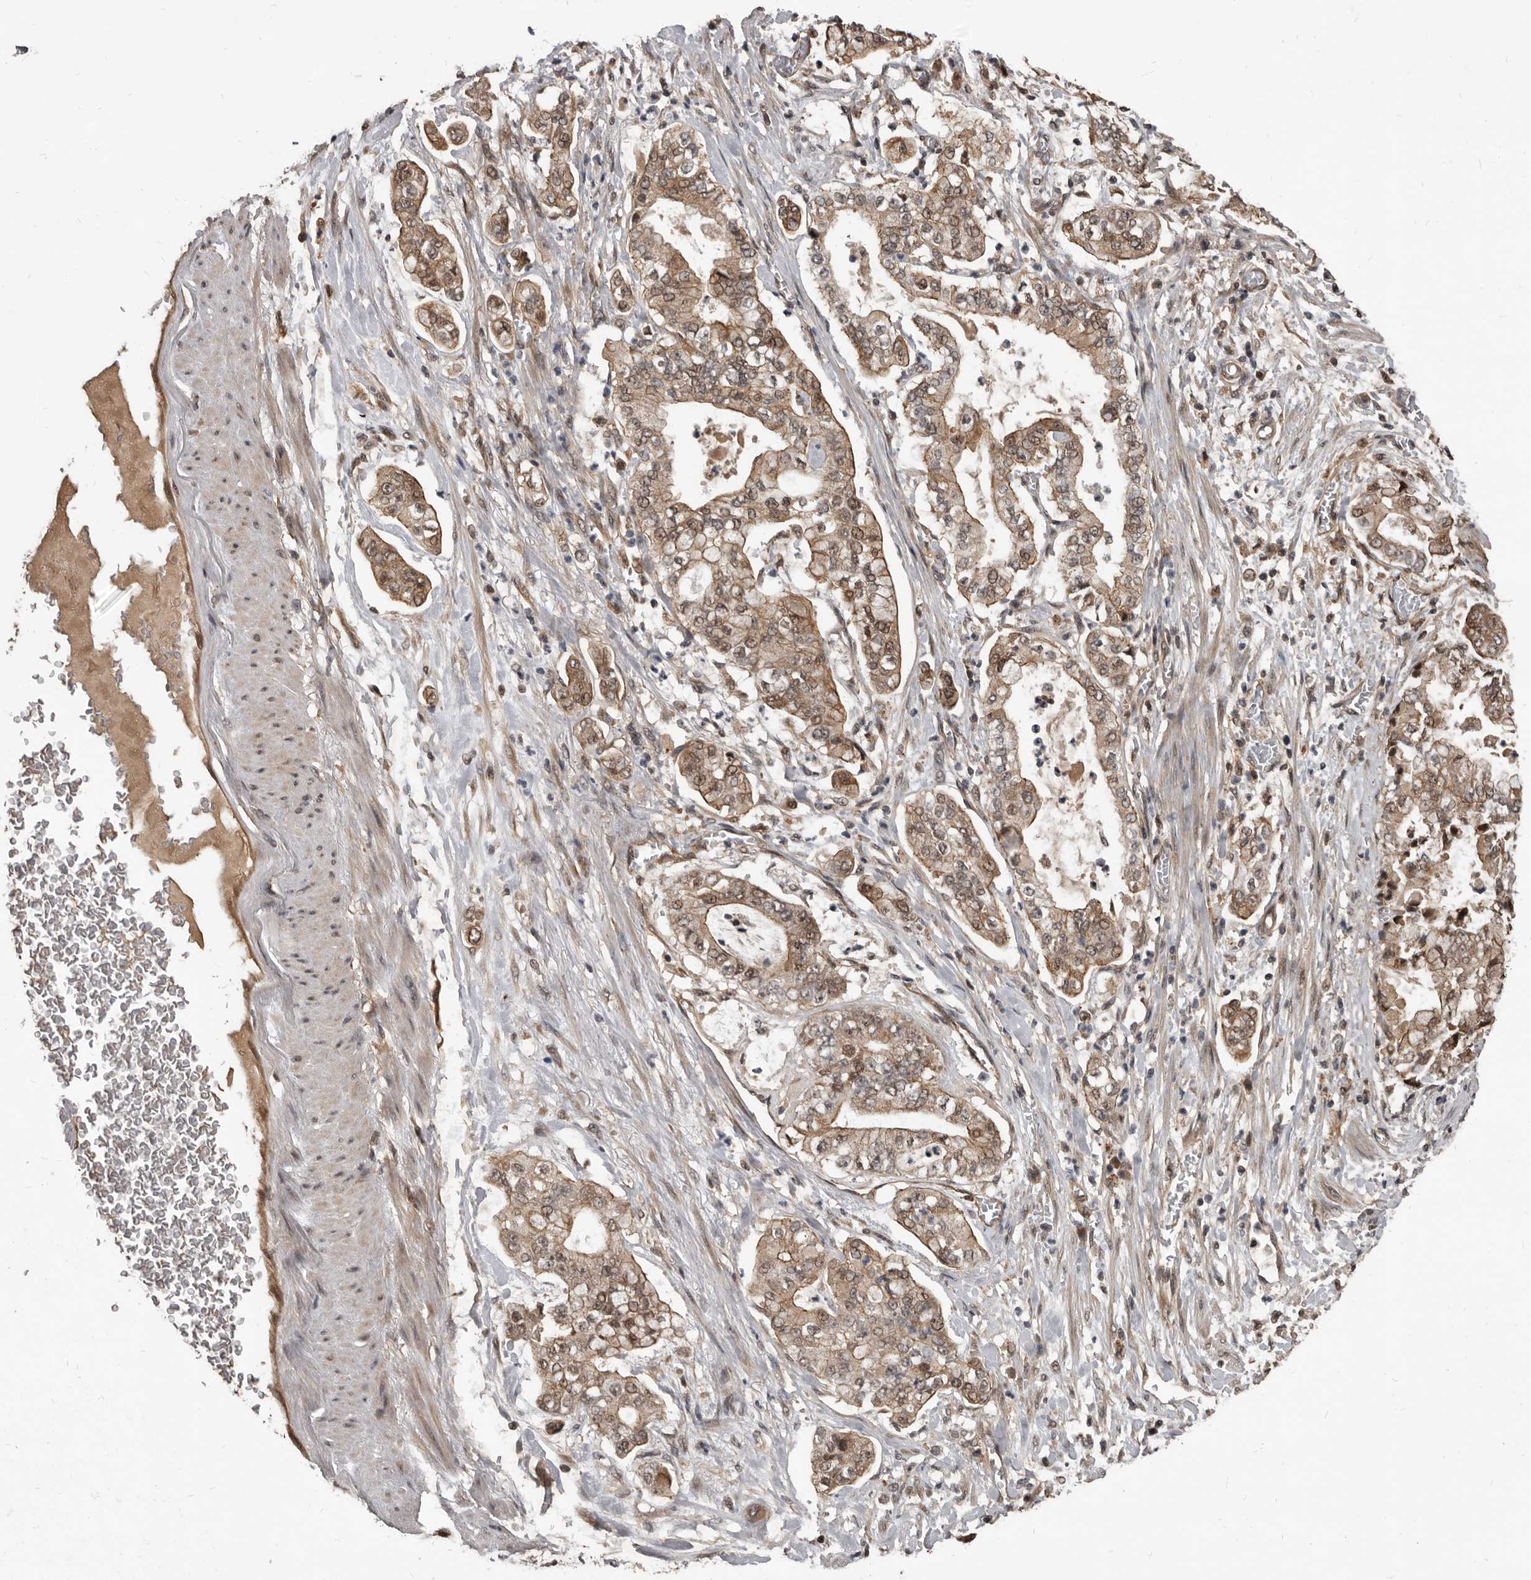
{"staining": {"intensity": "moderate", "quantity": ">75%", "location": "cytoplasmic/membranous,nuclear"}, "tissue": "stomach cancer", "cell_type": "Tumor cells", "image_type": "cancer", "snomed": [{"axis": "morphology", "description": "Adenocarcinoma, NOS"}, {"axis": "topography", "description": "Stomach"}], "caption": "Adenocarcinoma (stomach) stained with a brown dye demonstrates moderate cytoplasmic/membranous and nuclear positive expression in approximately >75% of tumor cells.", "gene": "AHR", "patient": {"sex": "male", "age": 76}}